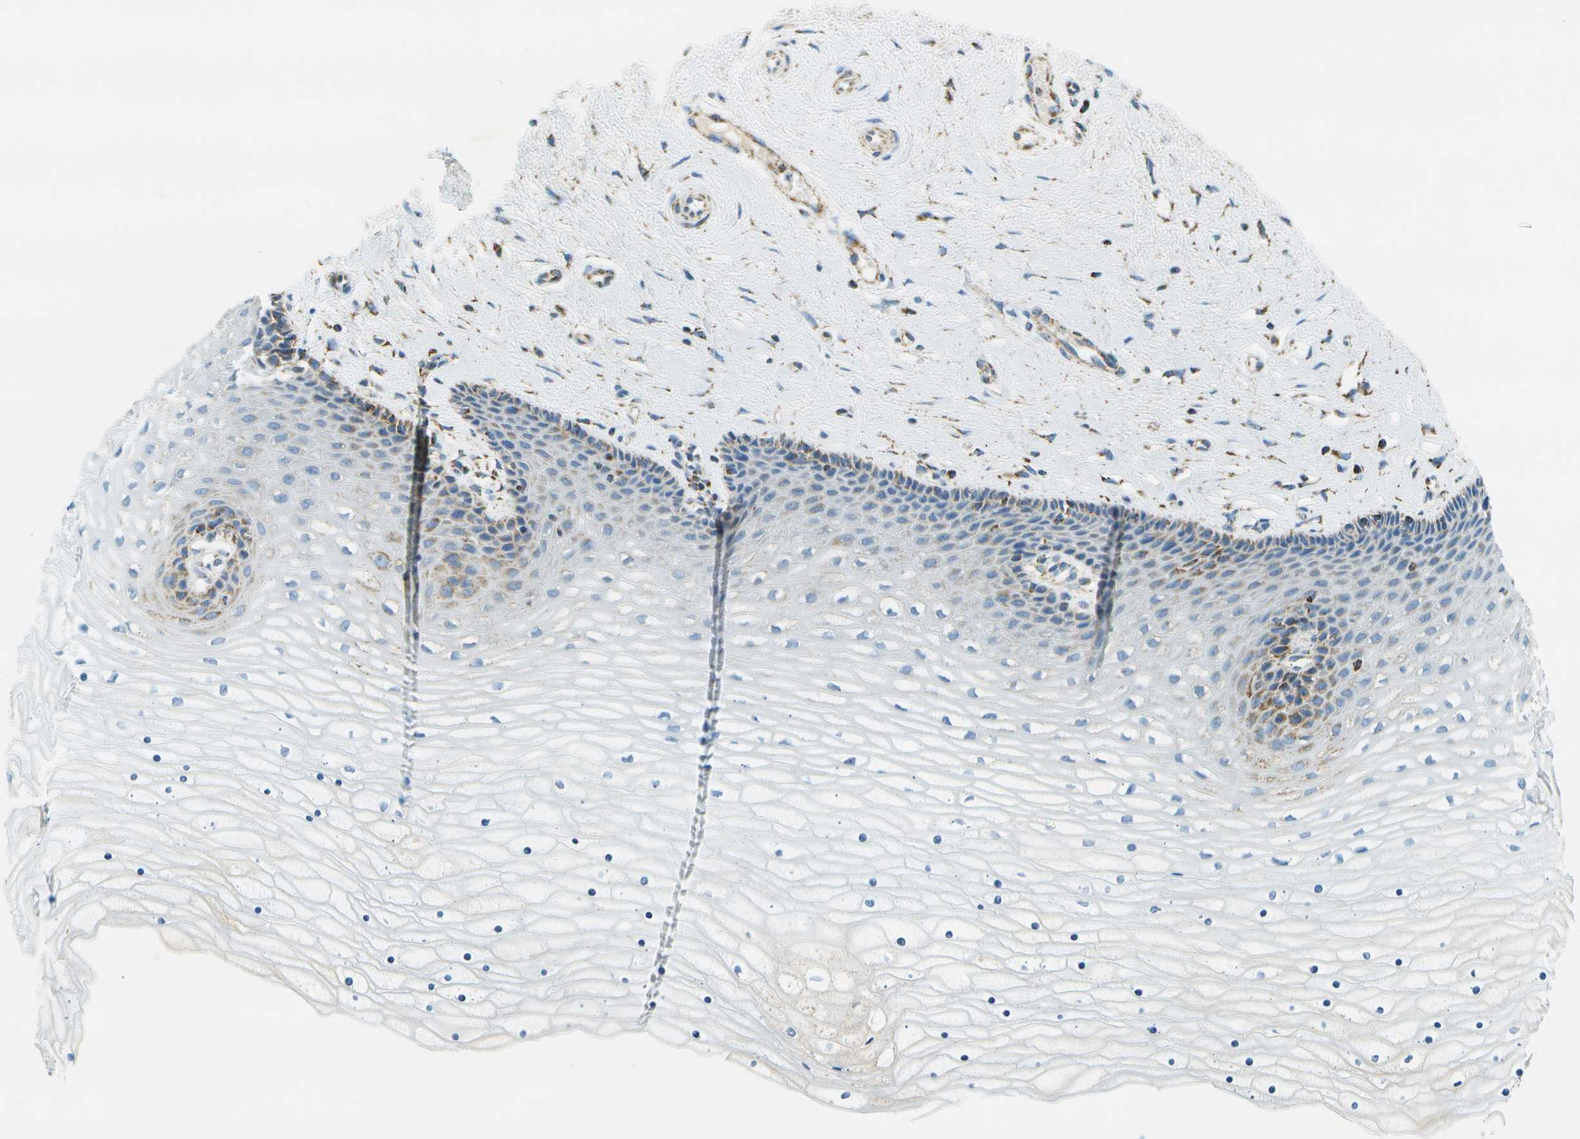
{"staining": {"intensity": "moderate", "quantity": ">75%", "location": "cytoplasmic/membranous"}, "tissue": "cervix", "cell_type": "Glandular cells", "image_type": "normal", "snomed": [{"axis": "morphology", "description": "Normal tissue, NOS"}, {"axis": "topography", "description": "Cervix"}], "caption": "A brown stain highlights moderate cytoplasmic/membranous positivity of a protein in glandular cells of benign human cervix.", "gene": "HLCS", "patient": {"sex": "female", "age": 39}}